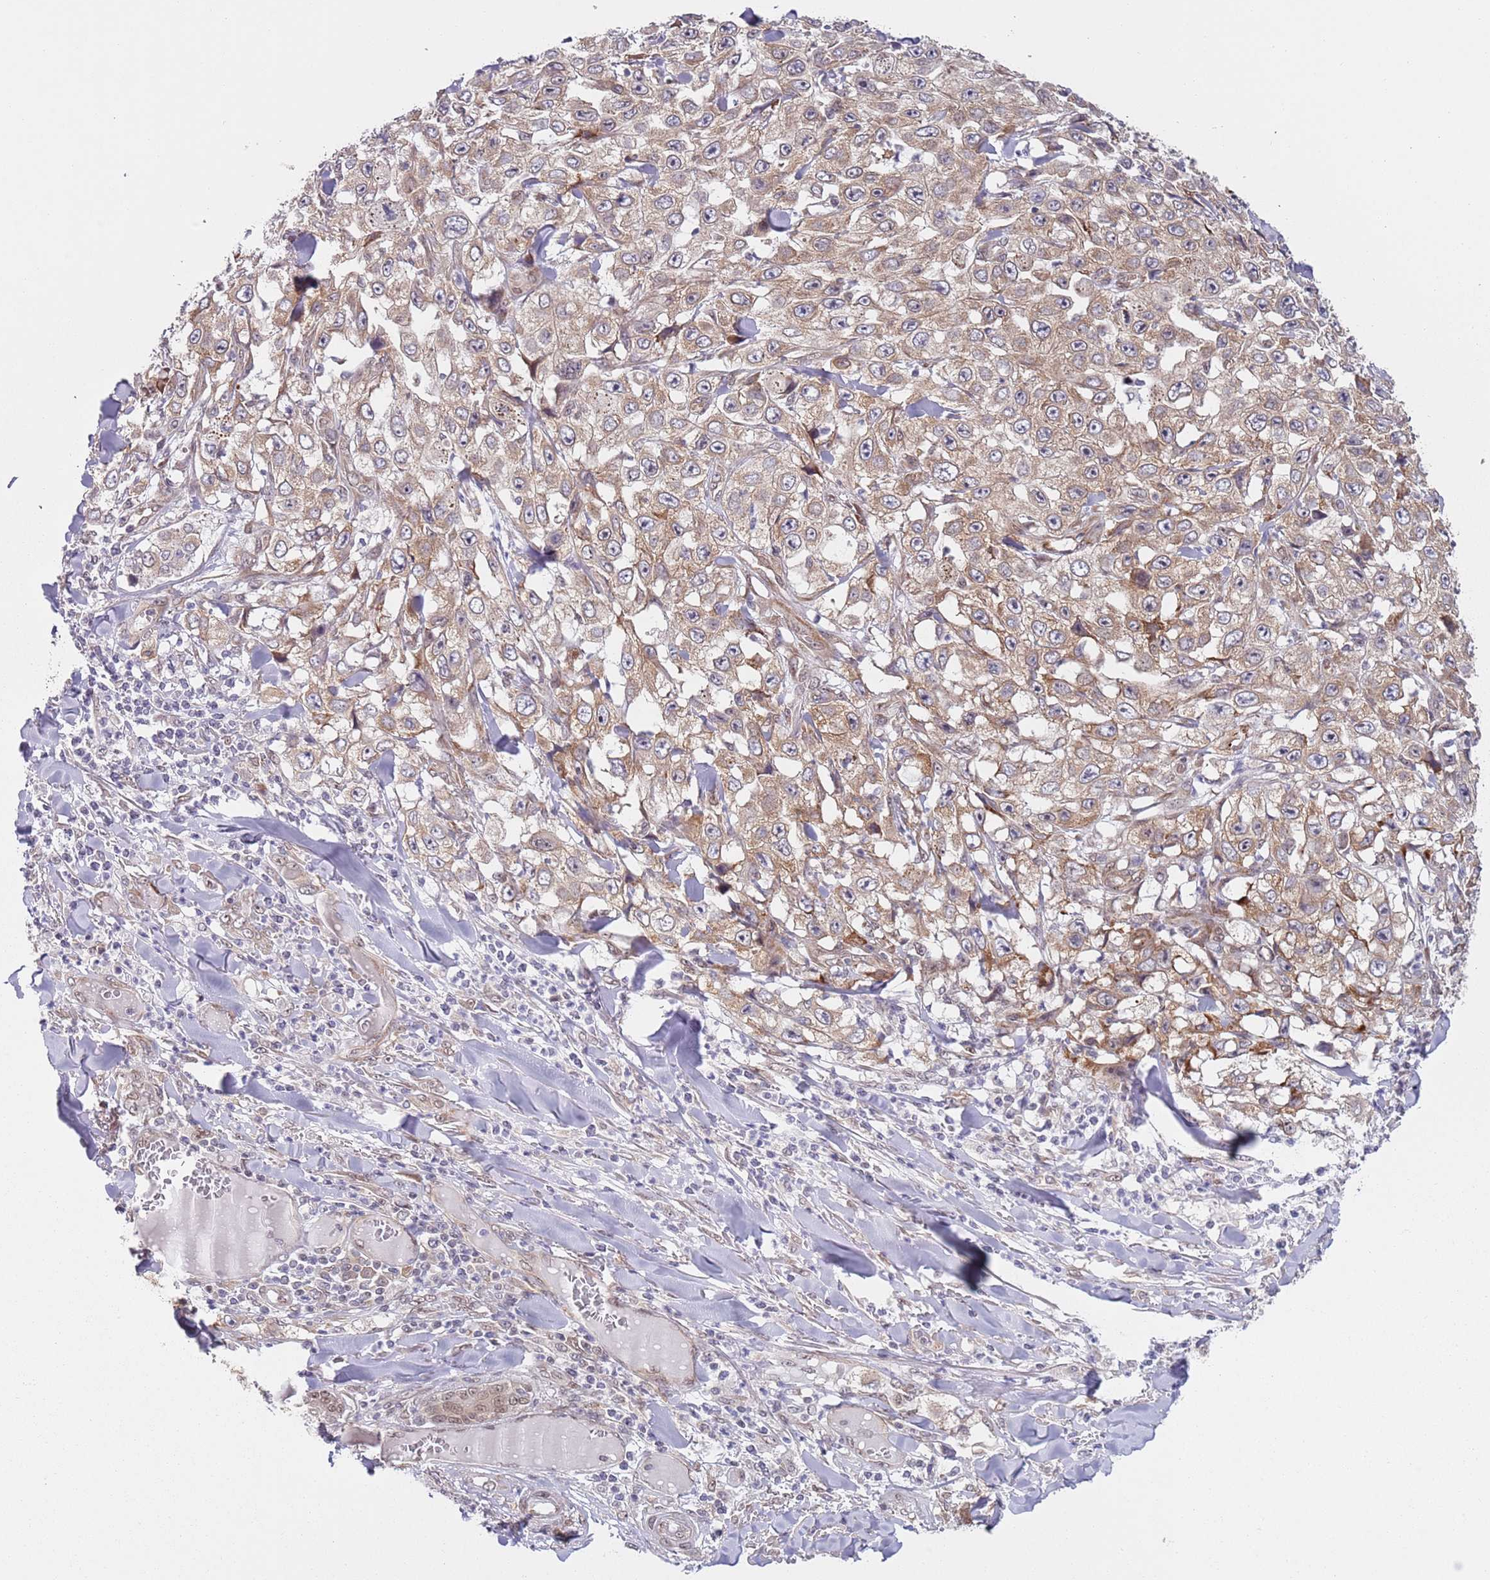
{"staining": {"intensity": "moderate", "quantity": ">75%", "location": "cytoplasmic/membranous"}, "tissue": "skin cancer", "cell_type": "Tumor cells", "image_type": "cancer", "snomed": [{"axis": "morphology", "description": "Squamous cell carcinoma, NOS"}, {"axis": "topography", "description": "Skin"}], "caption": "The immunohistochemical stain highlights moderate cytoplasmic/membranous expression in tumor cells of skin cancer (squamous cell carcinoma) tissue.", "gene": "SLC25A32", "patient": {"sex": "male", "age": 82}}